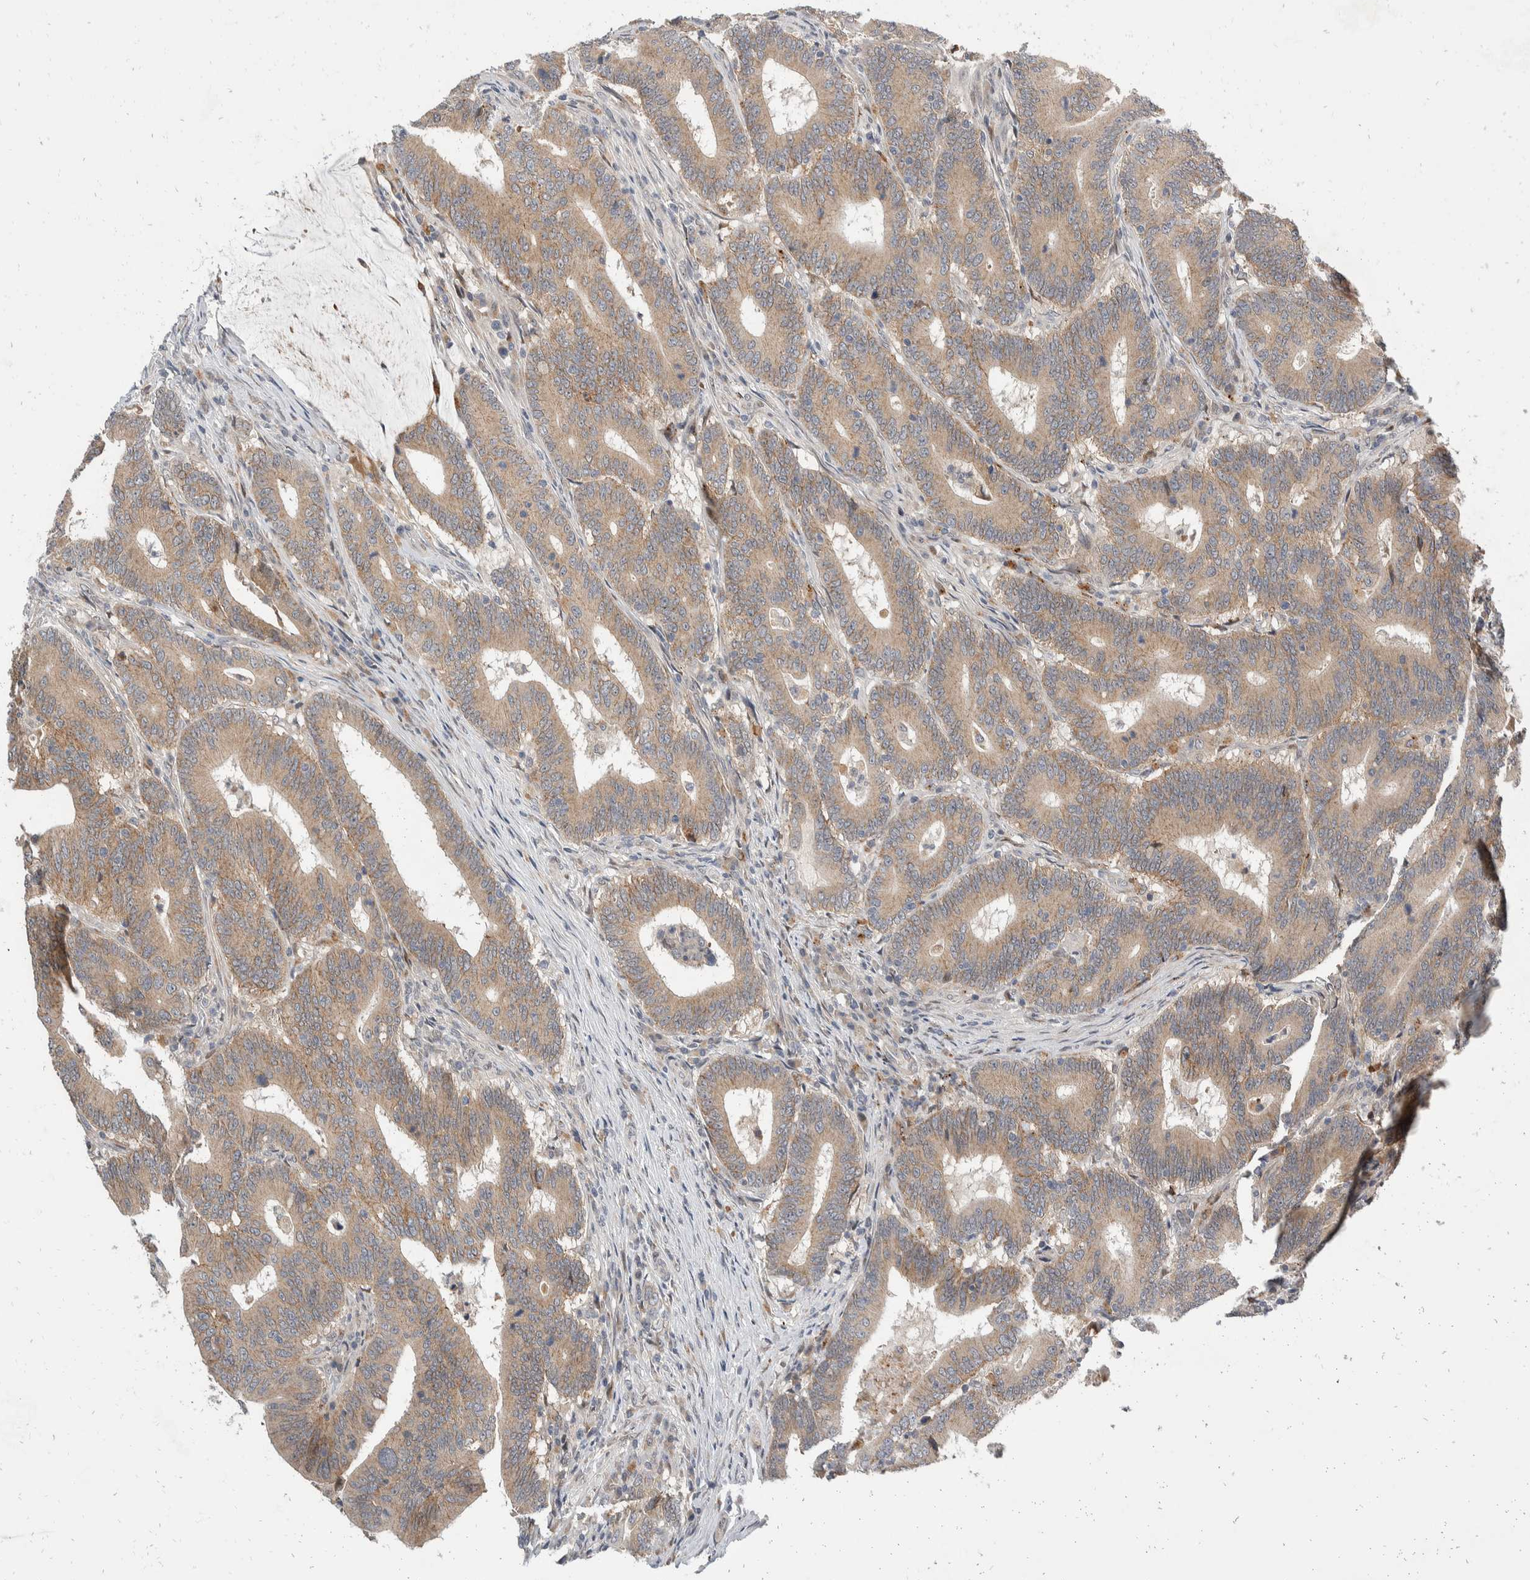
{"staining": {"intensity": "weak", "quantity": ">75%", "location": "cytoplasmic/membranous,nuclear"}, "tissue": "colorectal cancer", "cell_type": "Tumor cells", "image_type": "cancer", "snomed": [{"axis": "morphology", "description": "Adenocarcinoma, NOS"}, {"axis": "topography", "description": "Colon"}], "caption": "Weak cytoplasmic/membranous and nuclear positivity for a protein is identified in about >75% of tumor cells of colorectal cancer (adenocarcinoma) using immunohistochemistry.", "gene": "ZNF703", "patient": {"sex": "female", "age": 66}}